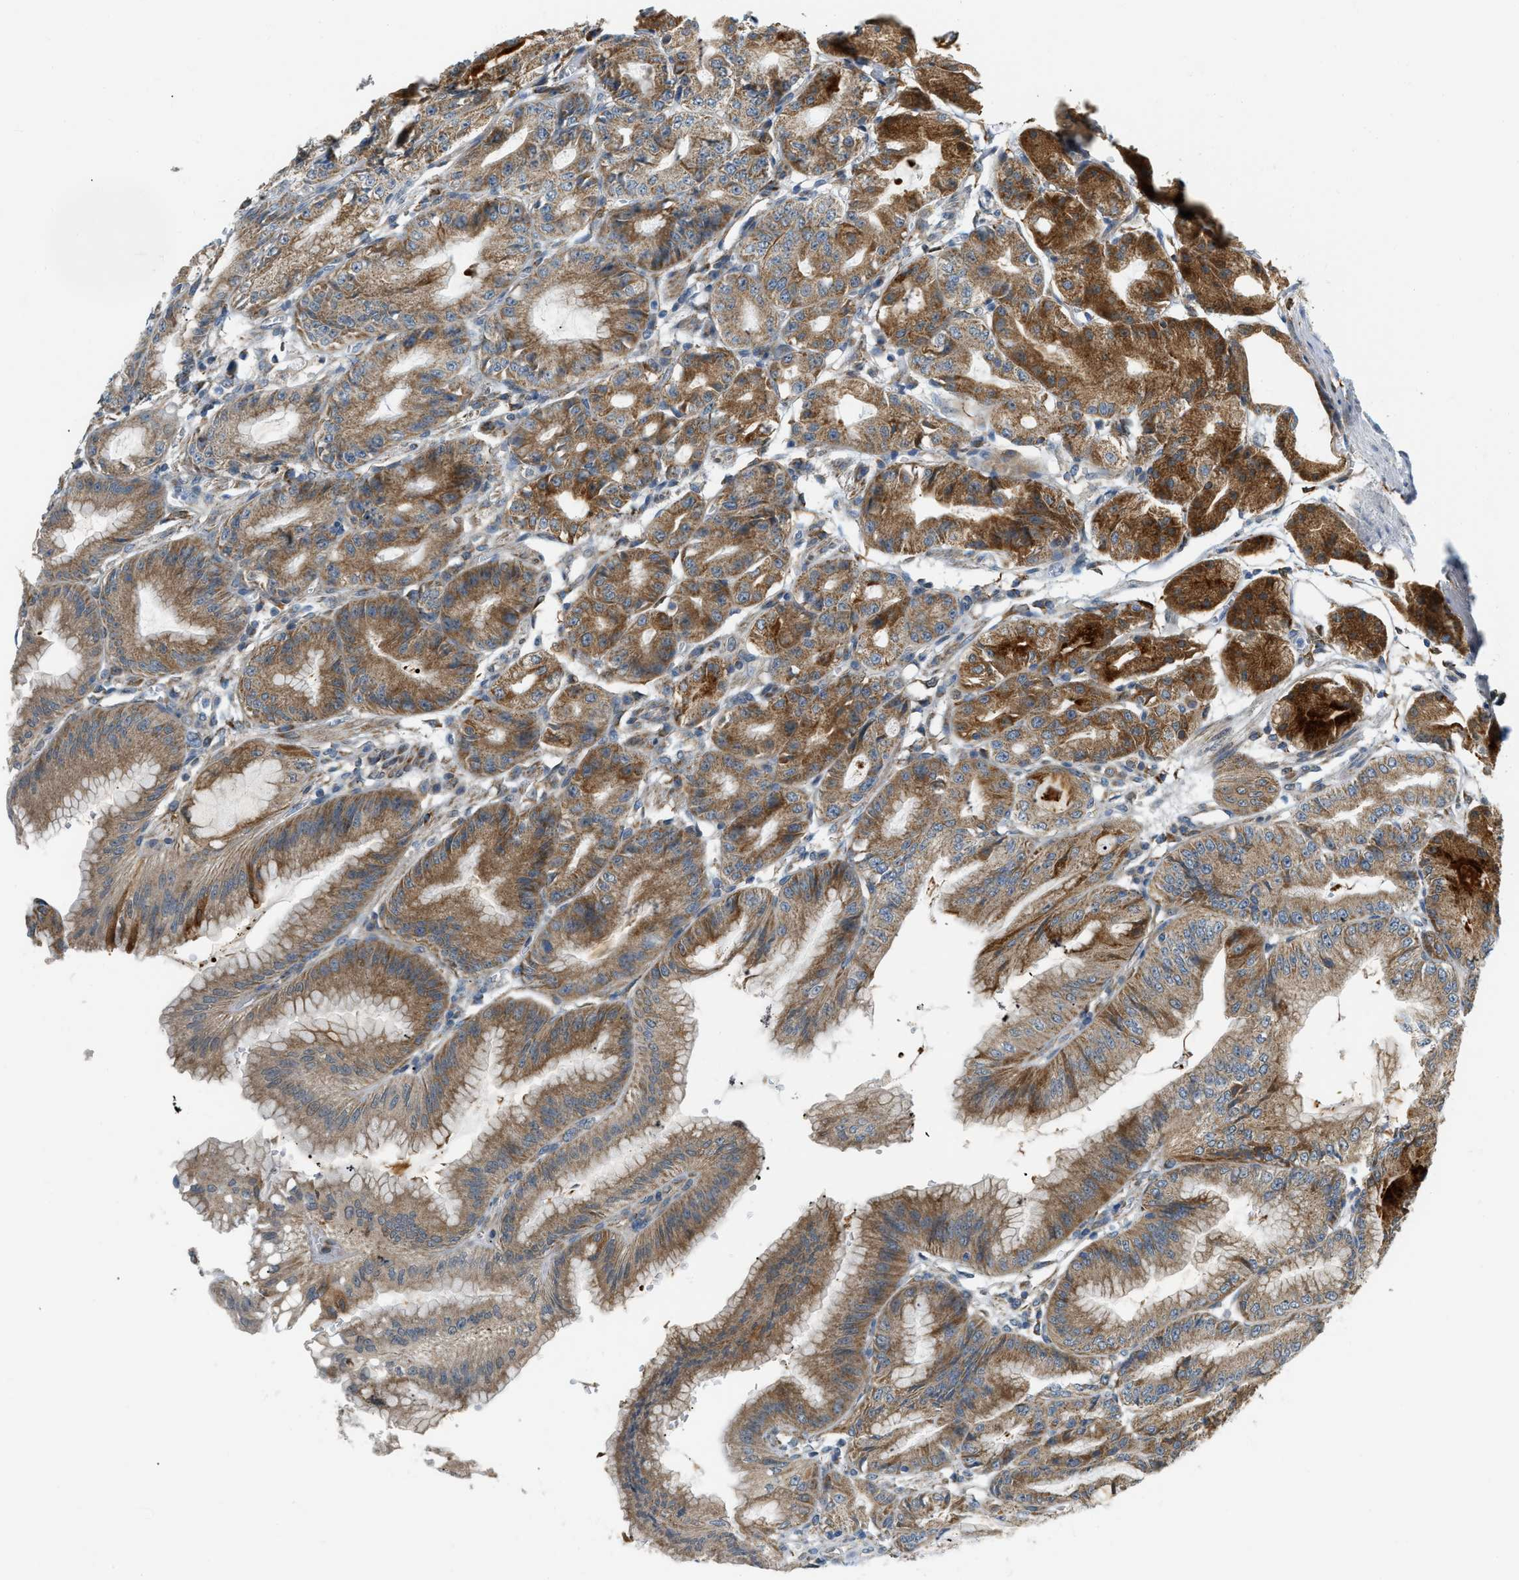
{"staining": {"intensity": "moderate", "quantity": ">75%", "location": "cytoplasmic/membranous"}, "tissue": "stomach", "cell_type": "Glandular cells", "image_type": "normal", "snomed": [{"axis": "morphology", "description": "Normal tissue, NOS"}, {"axis": "topography", "description": "Stomach, lower"}], "caption": "Stomach stained with DAB (3,3'-diaminobenzidine) immunohistochemistry demonstrates medium levels of moderate cytoplasmic/membranous positivity in approximately >75% of glandular cells. Nuclei are stained in blue.", "gene": "PIGG", "patient": {"sex": "male", "age": 71}}